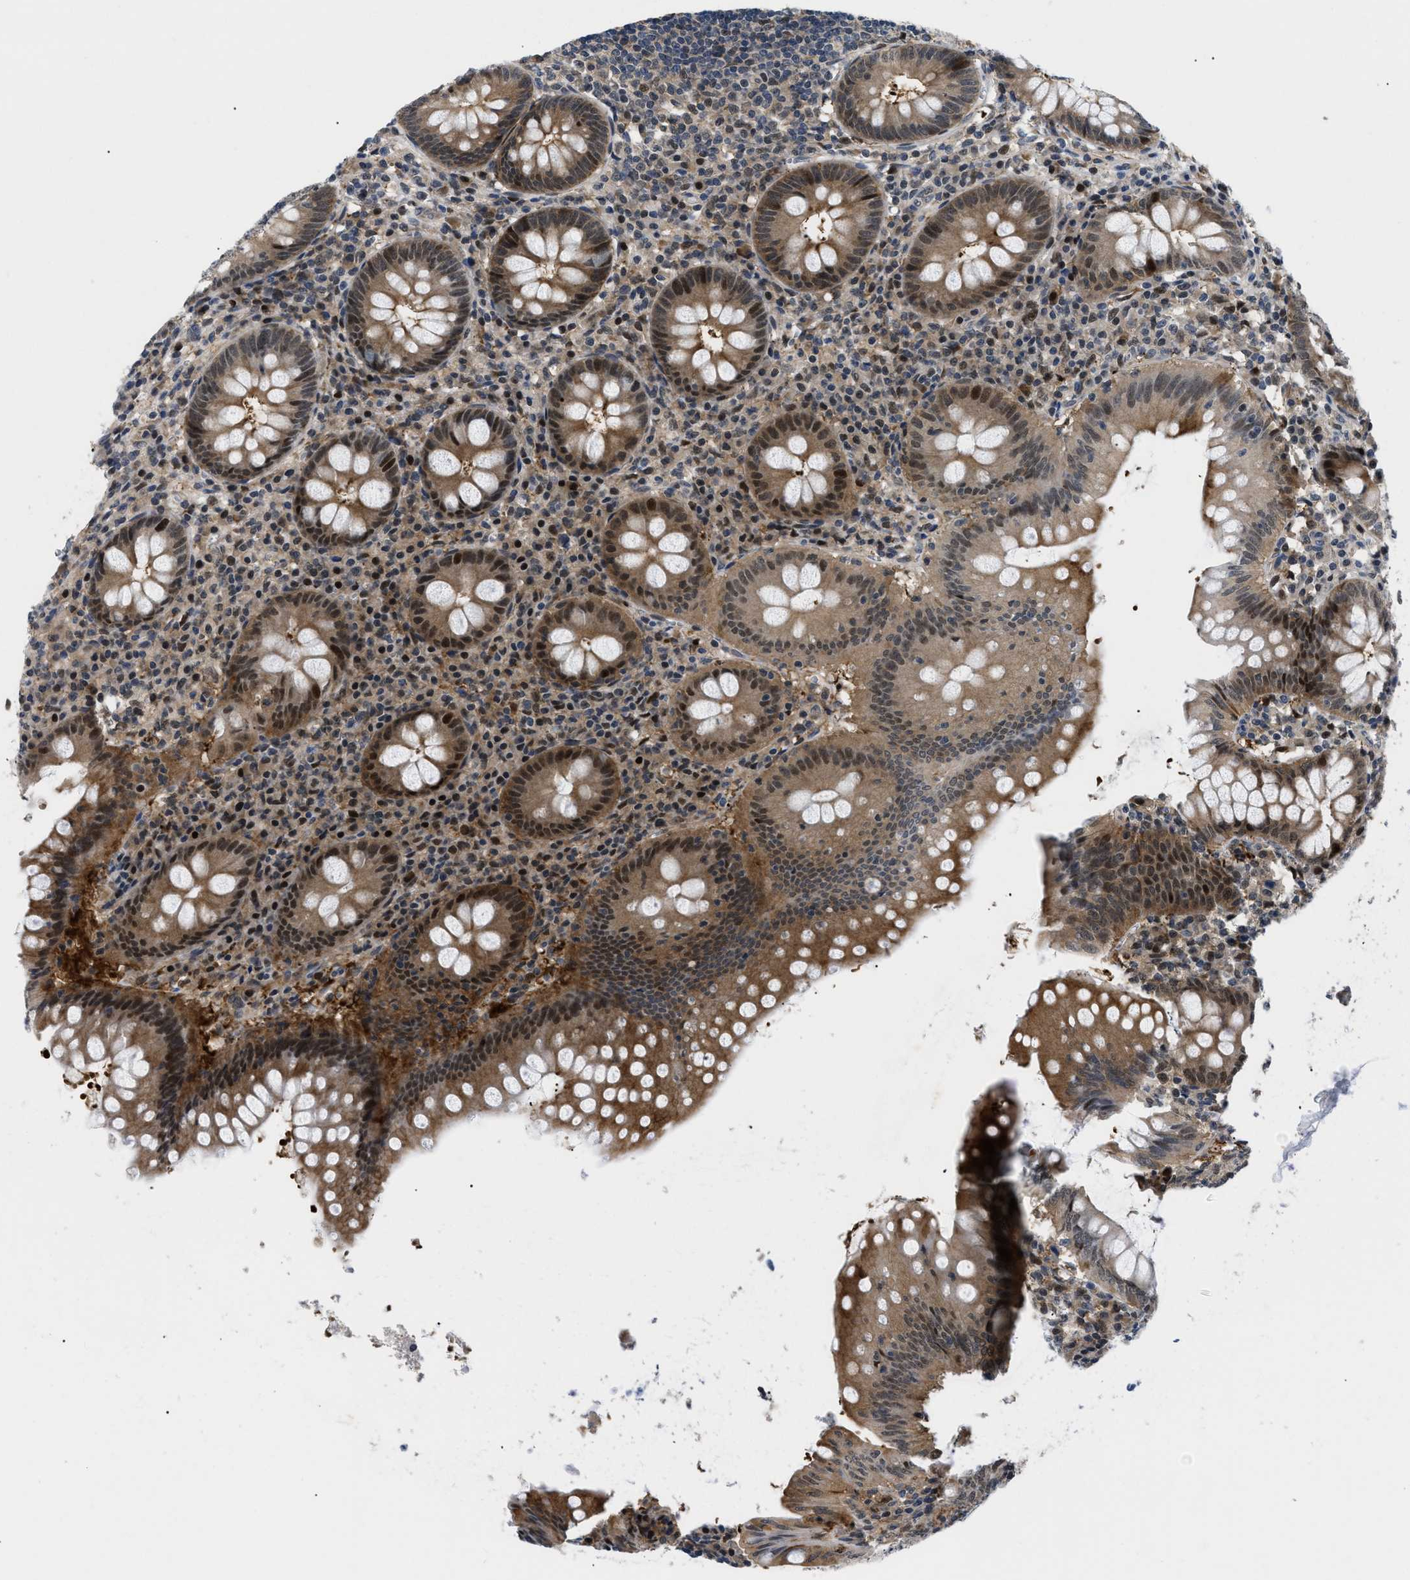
{"staining": {"intensity": "strong", "quantity": ">75%", "location": "cytoplasmic/membranous,nuclear"}, "tissue": "appendix", "cell_type": "Glandular cells", "image_type": "normal", "snomed": [{"axis": "morphology", "description": "Normal tissue, NOS"}, {"axis": "topography", "description": "Appendix"}], "caption": "Appendix stained with a brown dye demonstrates strong cytoplasmic/membranous,nuclear positive expression in approximately >75% of glandular cells.", "gene": "SLC29A2", "patient": {"sex": "male", "age": 56}}